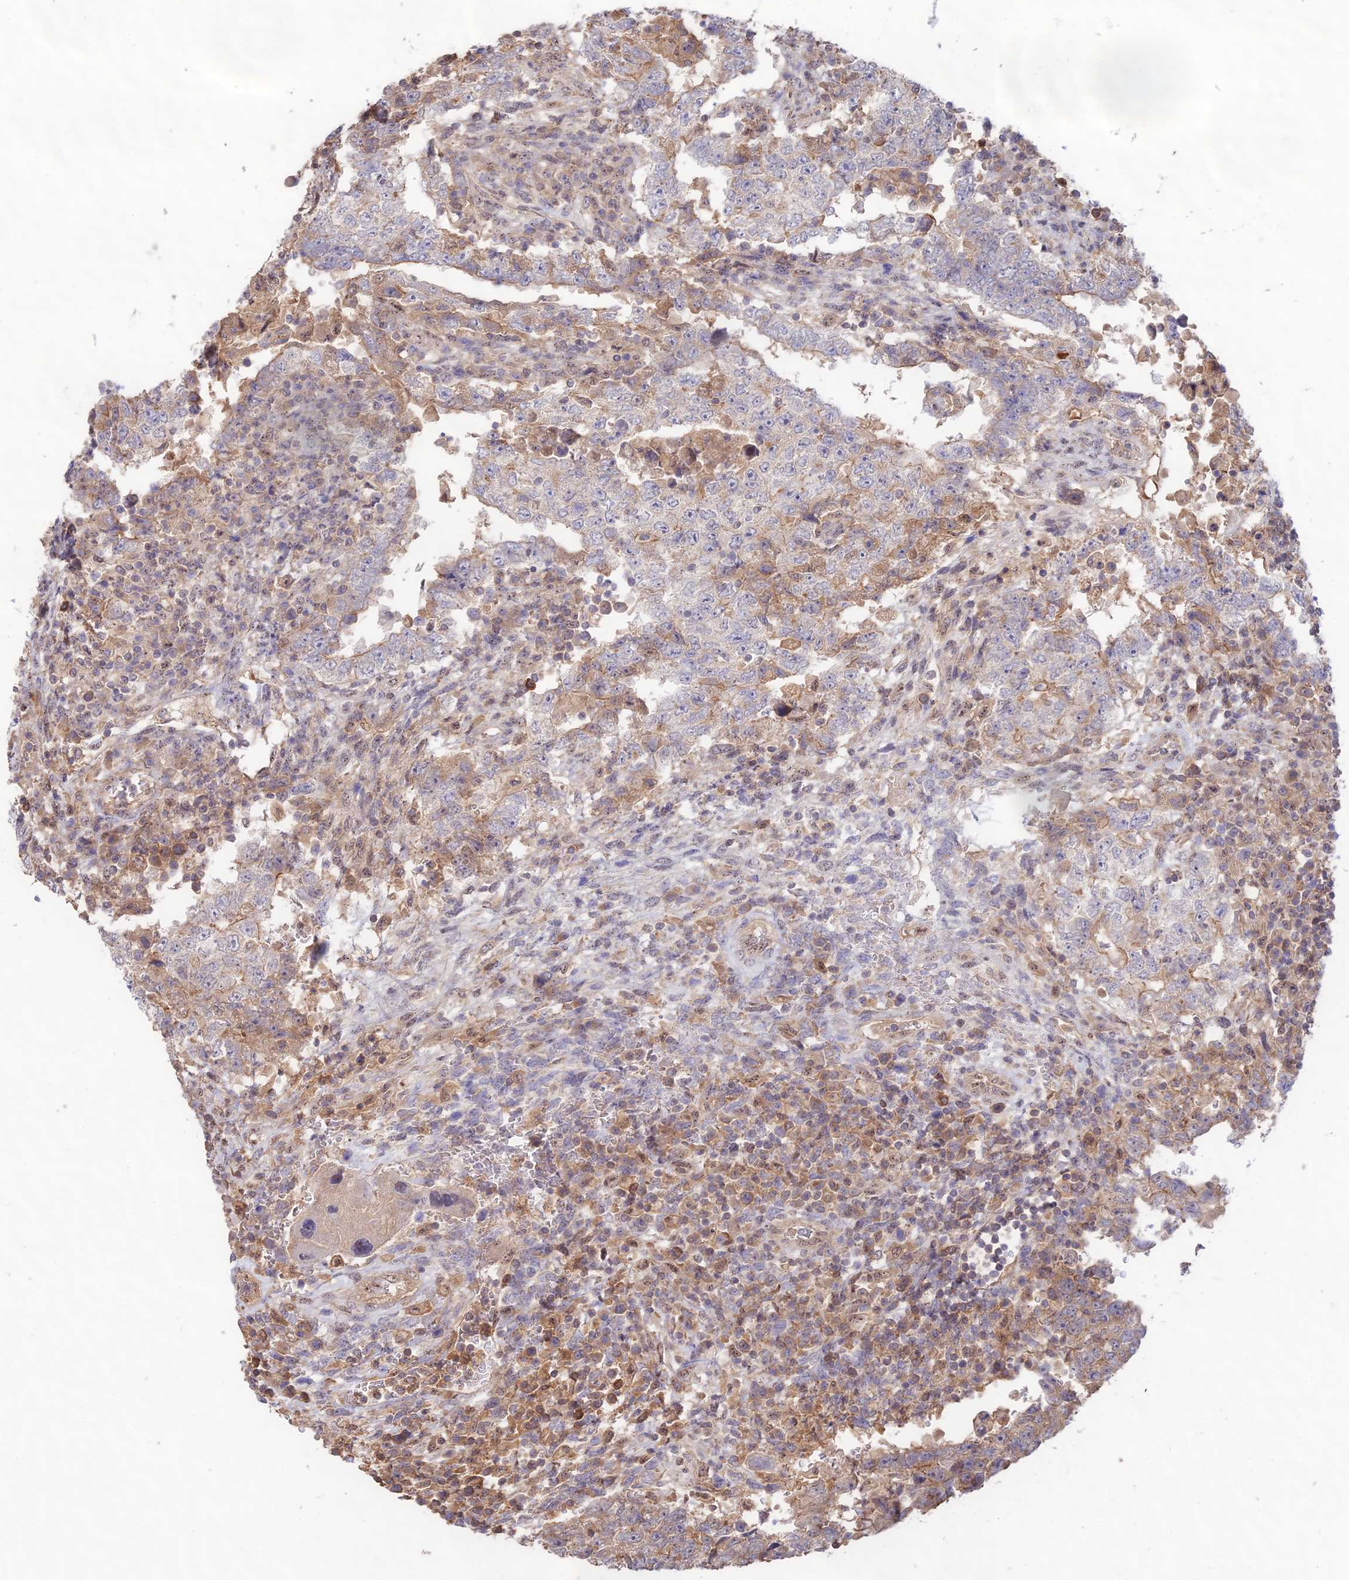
{"staining": {"intensity": "weak", "quantity": "<25%", "location": "cytoplasmic/membranous"}, "tissue": "testis cancer", "cell_type": "Tumor cells", "image_type": "cancer", "snomed": [{"axis": "morphology", "description": "Carcinoma, Embryonal, NOS"}, {"axis": "topography", "description": "Testis"}], "caption": "High magnification brightfield microscopy of testis cancer stained with DAB (3,3'-diaminobenzidine) (brown) and counterstained with hematoxylin (blue): tumor cells show no significant staining.", "gene": "CLCF1", "patient": {"sex": "male", "age": 26}}